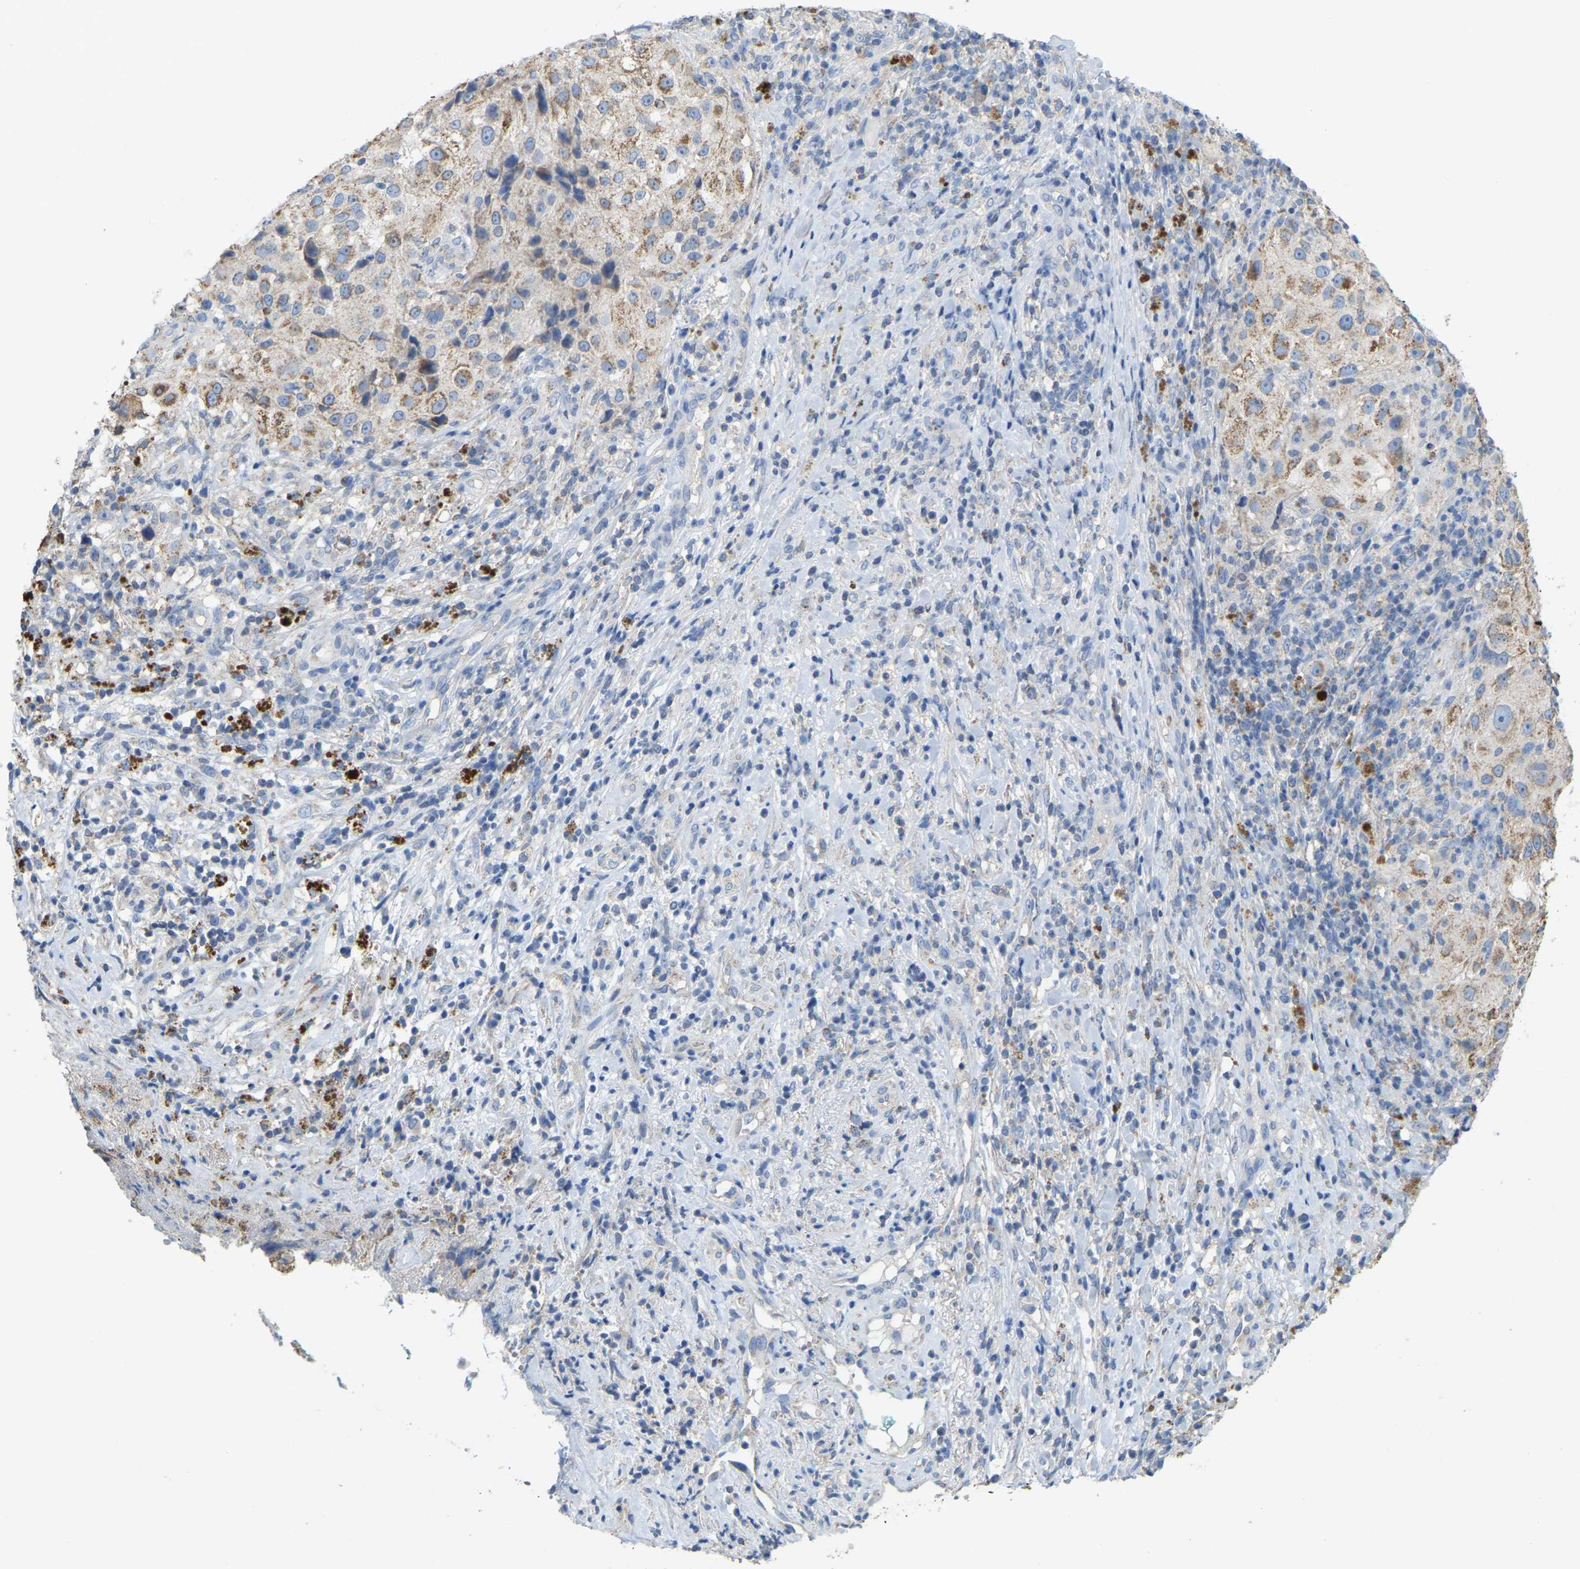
{"staining": {"intensity": "moderate", "quantity": ">75%", "location": "cytoplasmic/membranous"}, "tissue": "melanoma", "cell_type": "Tumor cells", "image_type": "cancer", "snomed": [{"axis": "morphology", "description": "Necrosis, NOS"}, {"axis": "morphology", "description": "Malignant melanoma, NOS"}, {"axis": "topography", "description": "Skin"}], "caption": "The photomicrograph reveals staining of melanoma, revealing moderate cytoplasmic/membranous protein staining (brown color) within tumor cells. The protein is shown in brown color, while the nuclei are stained blue.", "gene": "SERPINB5", "patient": {"sex": "female", "age": 87}}